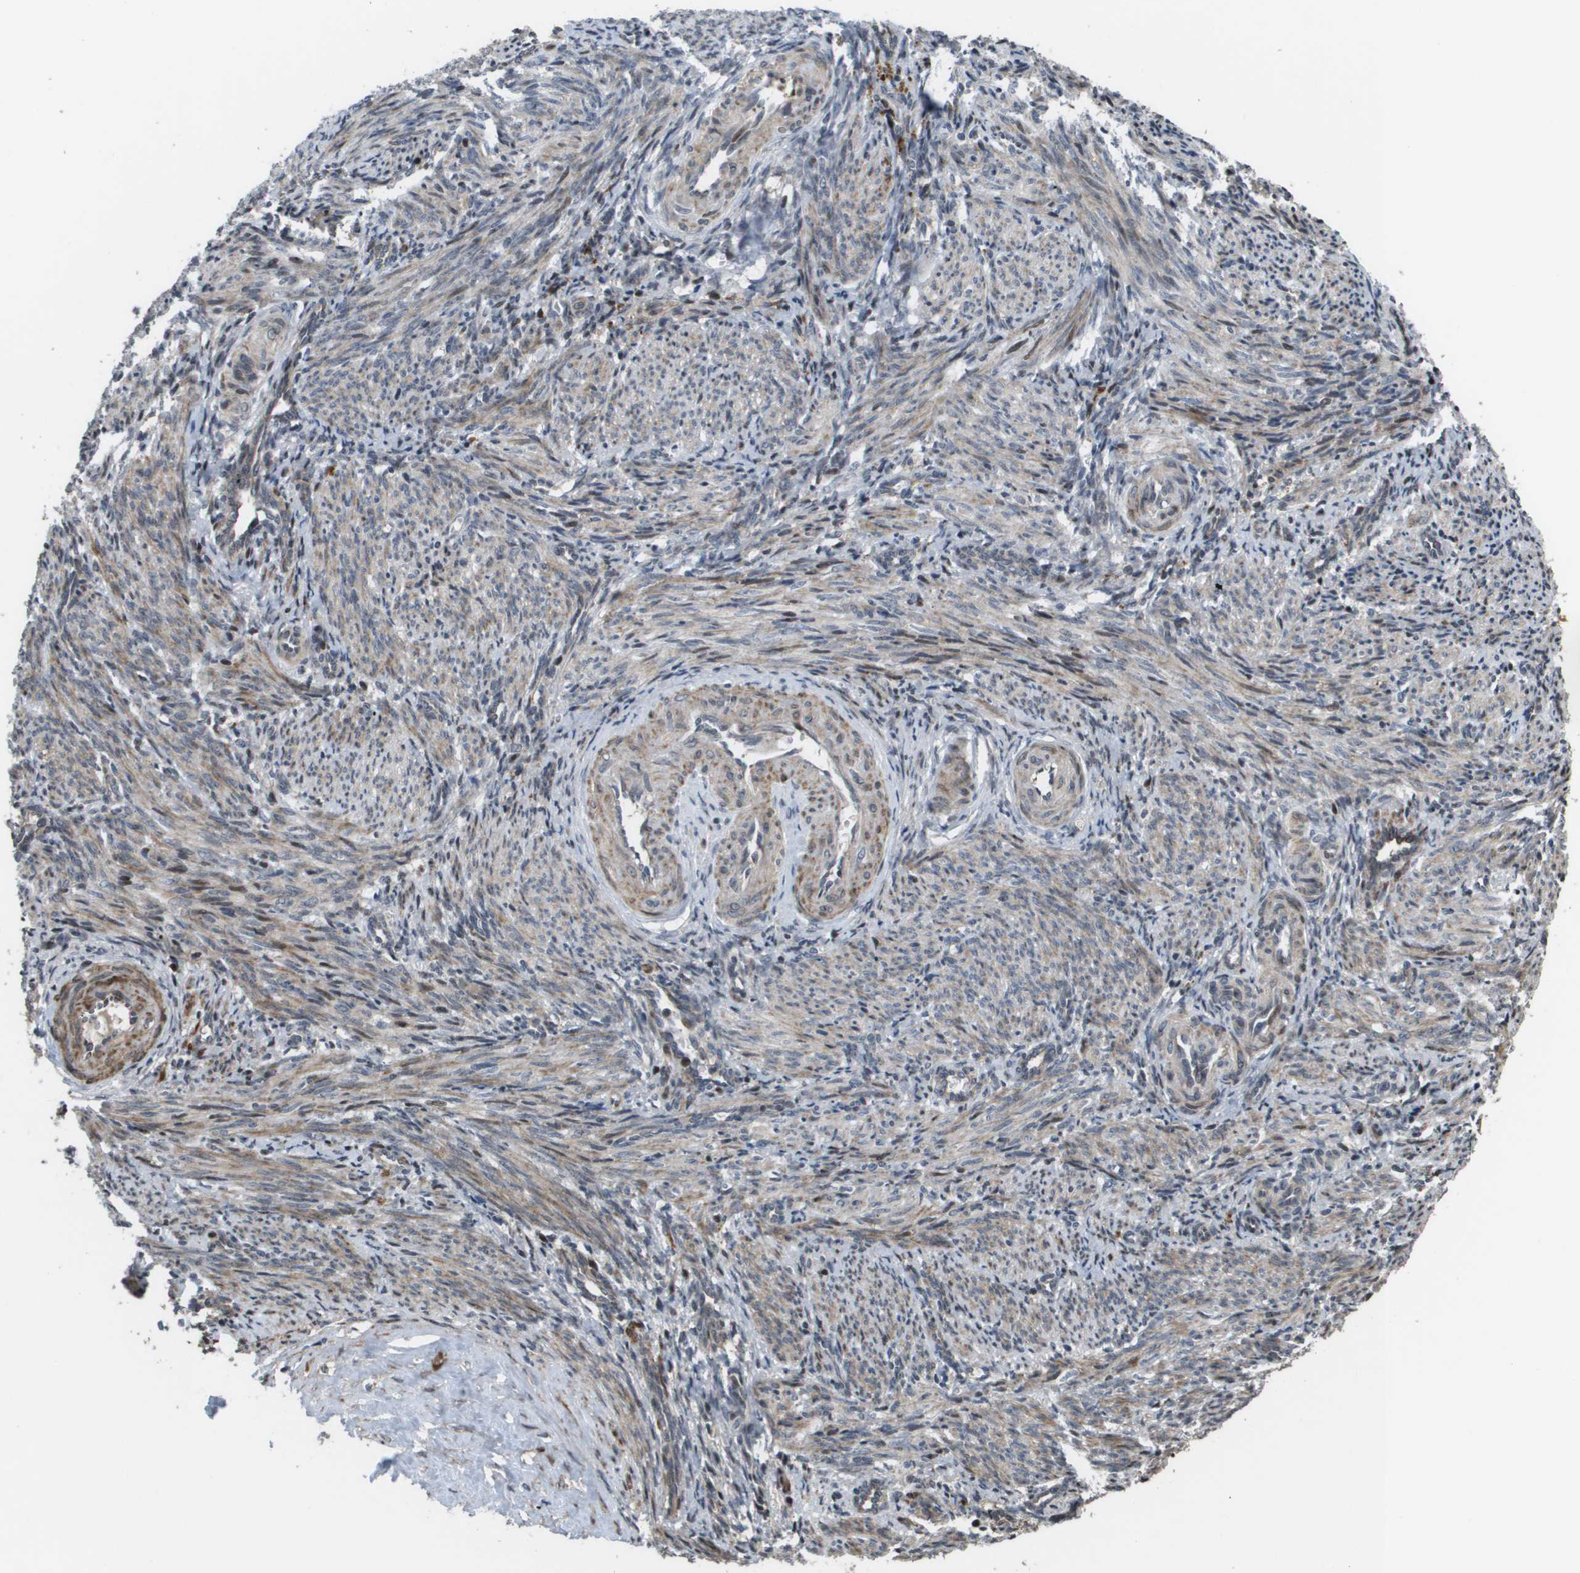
{"staining": {"intensity": "moderate", "quantity": "25%-75%", "location": "cytoplasmic/membranous"}, "tissue": "smooth muscle", "cell_type": "Smooth muscle cells", "image_type": "normal", "snomed": [{"axis": "morphology", "description": "Normal tissue, NOS"}, {"axis": "topography", "description": "Endometrium"}], "caption": "Smooth muscle stained with DAB (3,3'-diaminobenzidine) immunohistochemistry reveals medium levels of moderate cytoplasmic/membranous positivity in about 25%-75% of smooth muscle cells.", "gene": "AXIN2", "patient": {"sex": "female", "age": 33}}